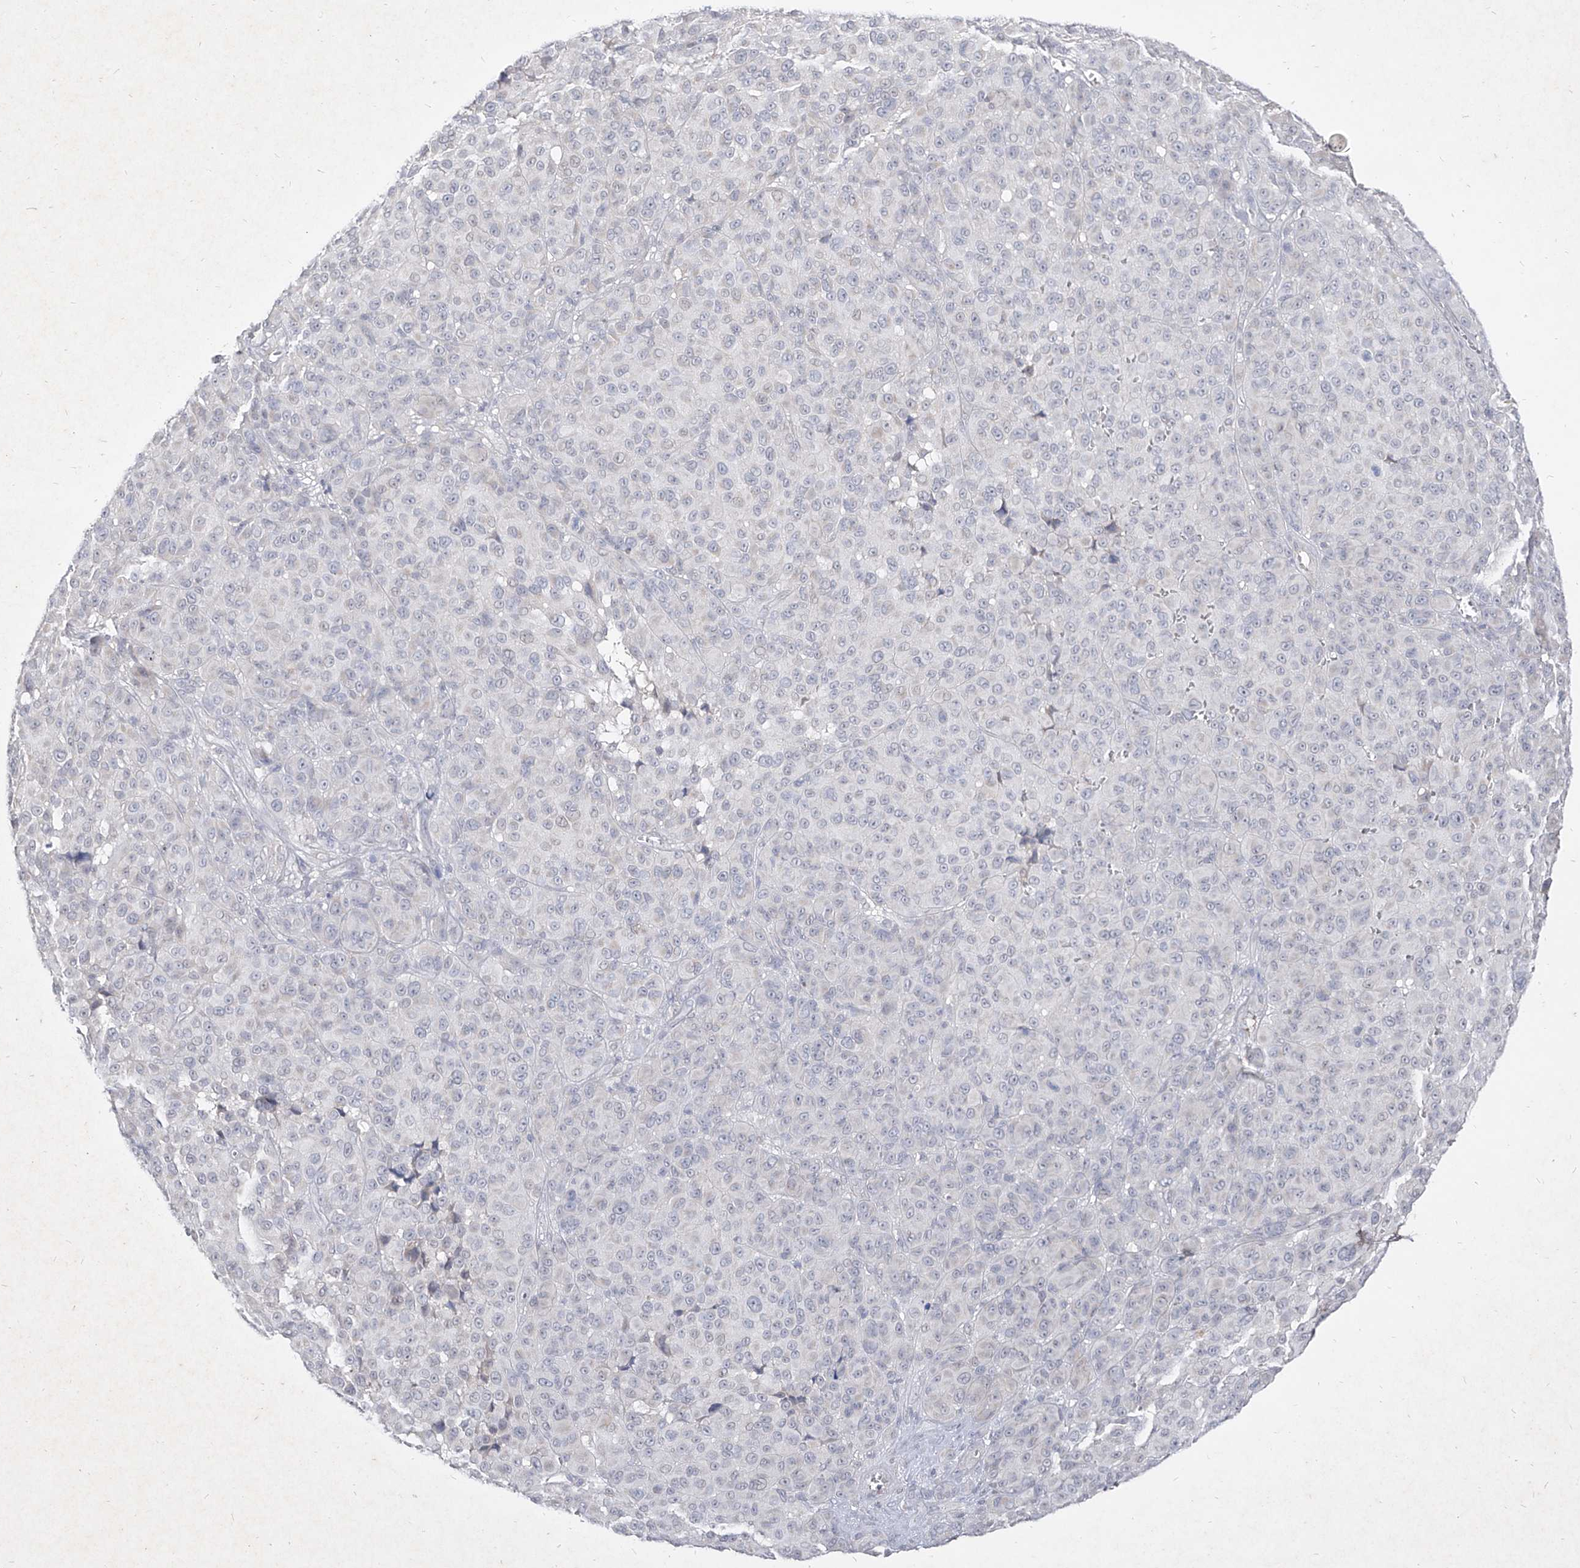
{"staining": {"intensity": "negative", "quantity": "none", "location": "none"}, "tissue": "melanoma", "cell_type": "Tumor cells", "image_type": "cancer", "snomed": [{"axis": "morphology", "description": "Malignant melanoma, NOS"}, {"axis": "topography", "description": "Skin"}], "caption": "Immunohistochemistry micrograph of neoplastic tissue: human malignant melanoma stained with DAB (3,3'-diaminobenzidine) reveals no significant protein staining in tumor cells.", "gene": "C4A", "patient": {"sex": "male", "age": 73}}